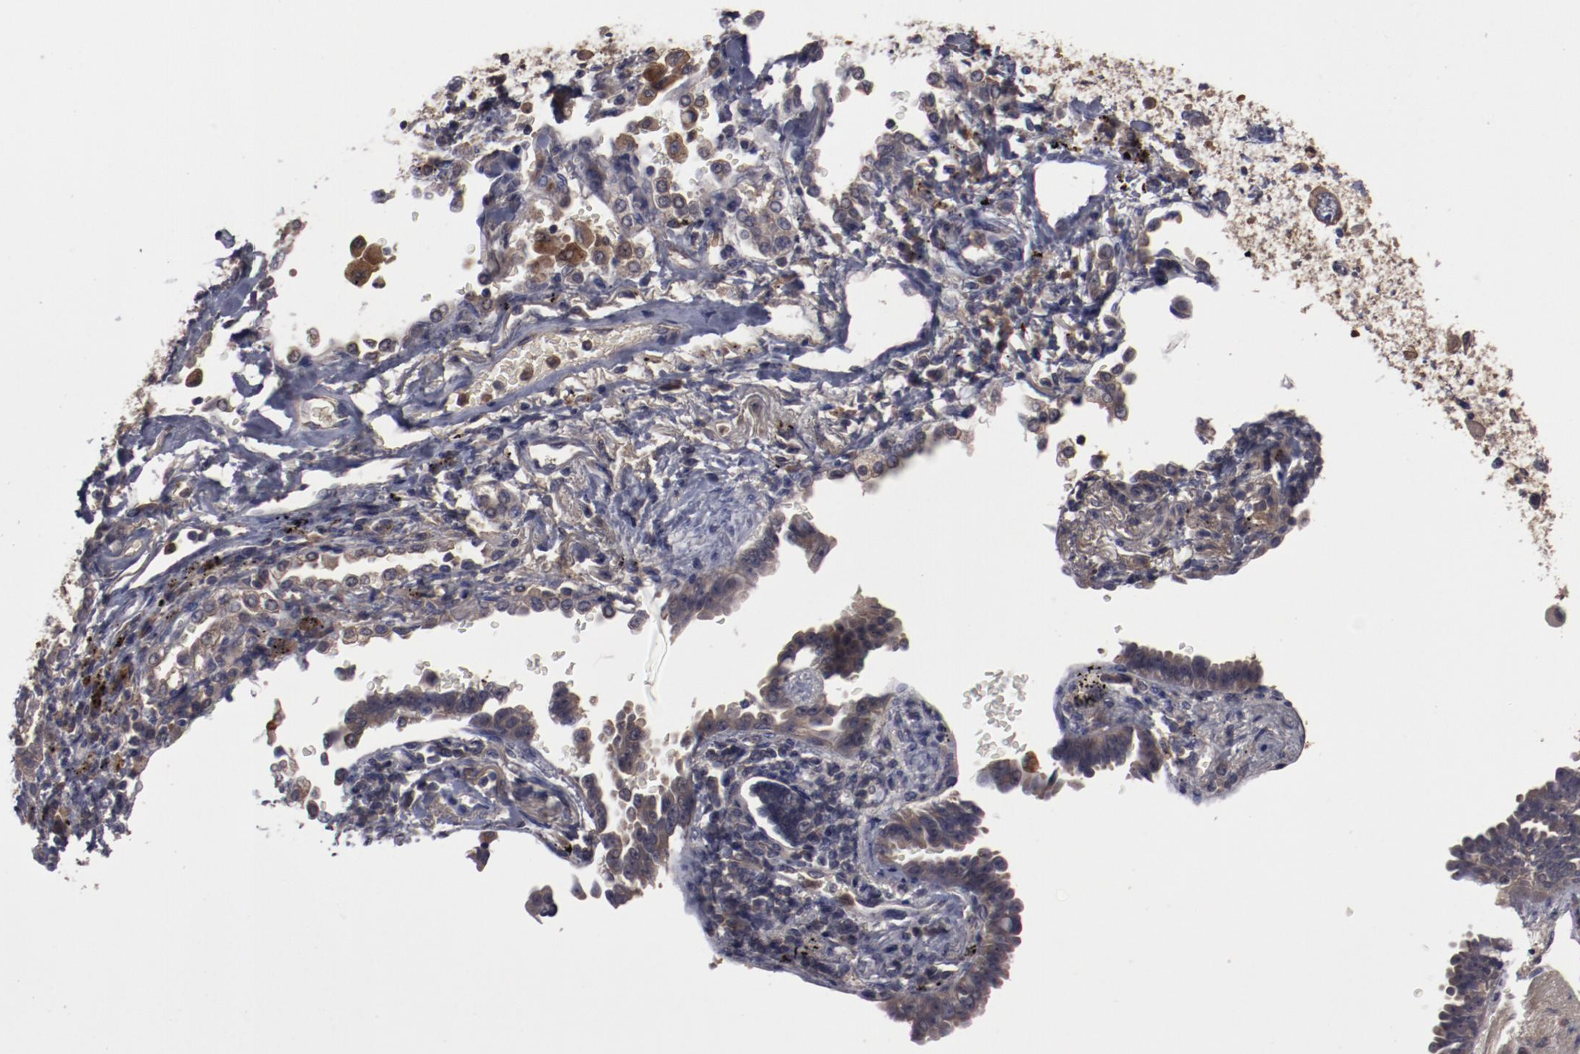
{"staining": {"intensity": "moderate", "quantity": ">75%", "location": "cytoplasmic/membranous"}, "tissue": "lung cancer", "cell_type": "Tumor cells", "image_type": "cancer", "snomed": [{"axis": "morphology", "description": "Adenocarcinoma, NOS"}, {"axis": "topography", "description": "Lung"}], "caption": "A medium amount of moderate cytoplasmic/membranous staining is appreciated in approximately >75% of tumor cells in lung adenocarcinoma tissue.", "gene": "CP", "patient": {"sex": "female", "age": 64}}